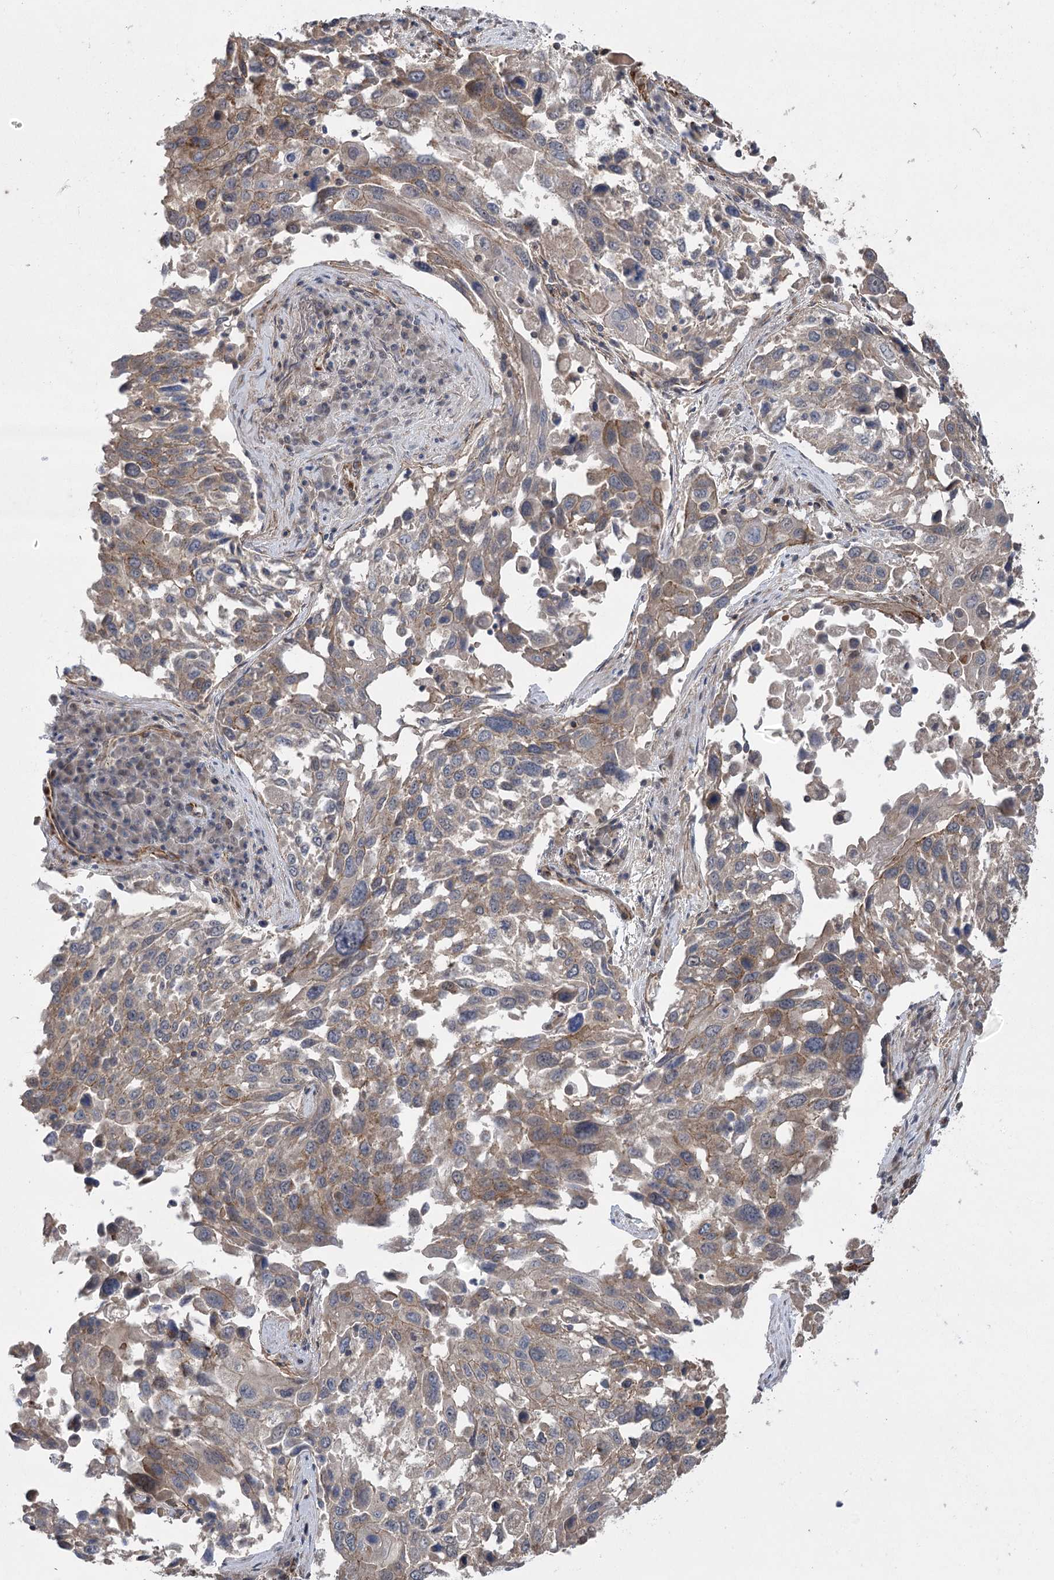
{"staining": {"intensity": "moderate", "quantity": "25%-75%", "location": "cytoplasmic/membranous"}, "tissue": "lung cancer", "cell_type": "Tumor cells", "image_type": "cancer", "snomed": [{"axis": "morphology", "description": "Squamous cell carcinoma, NOS"}, {"axis": "topography", "description": "Lung"}], "caption": "Immunohistochemical staining of human squamous cell carcinoma (lung) shows medium levels of moderate cytoplasmic/membranous staining in approximately 25%-75% of tumor cells.", "gene": "RWDD4", "patient": {"sex": "male", "age": 65}}